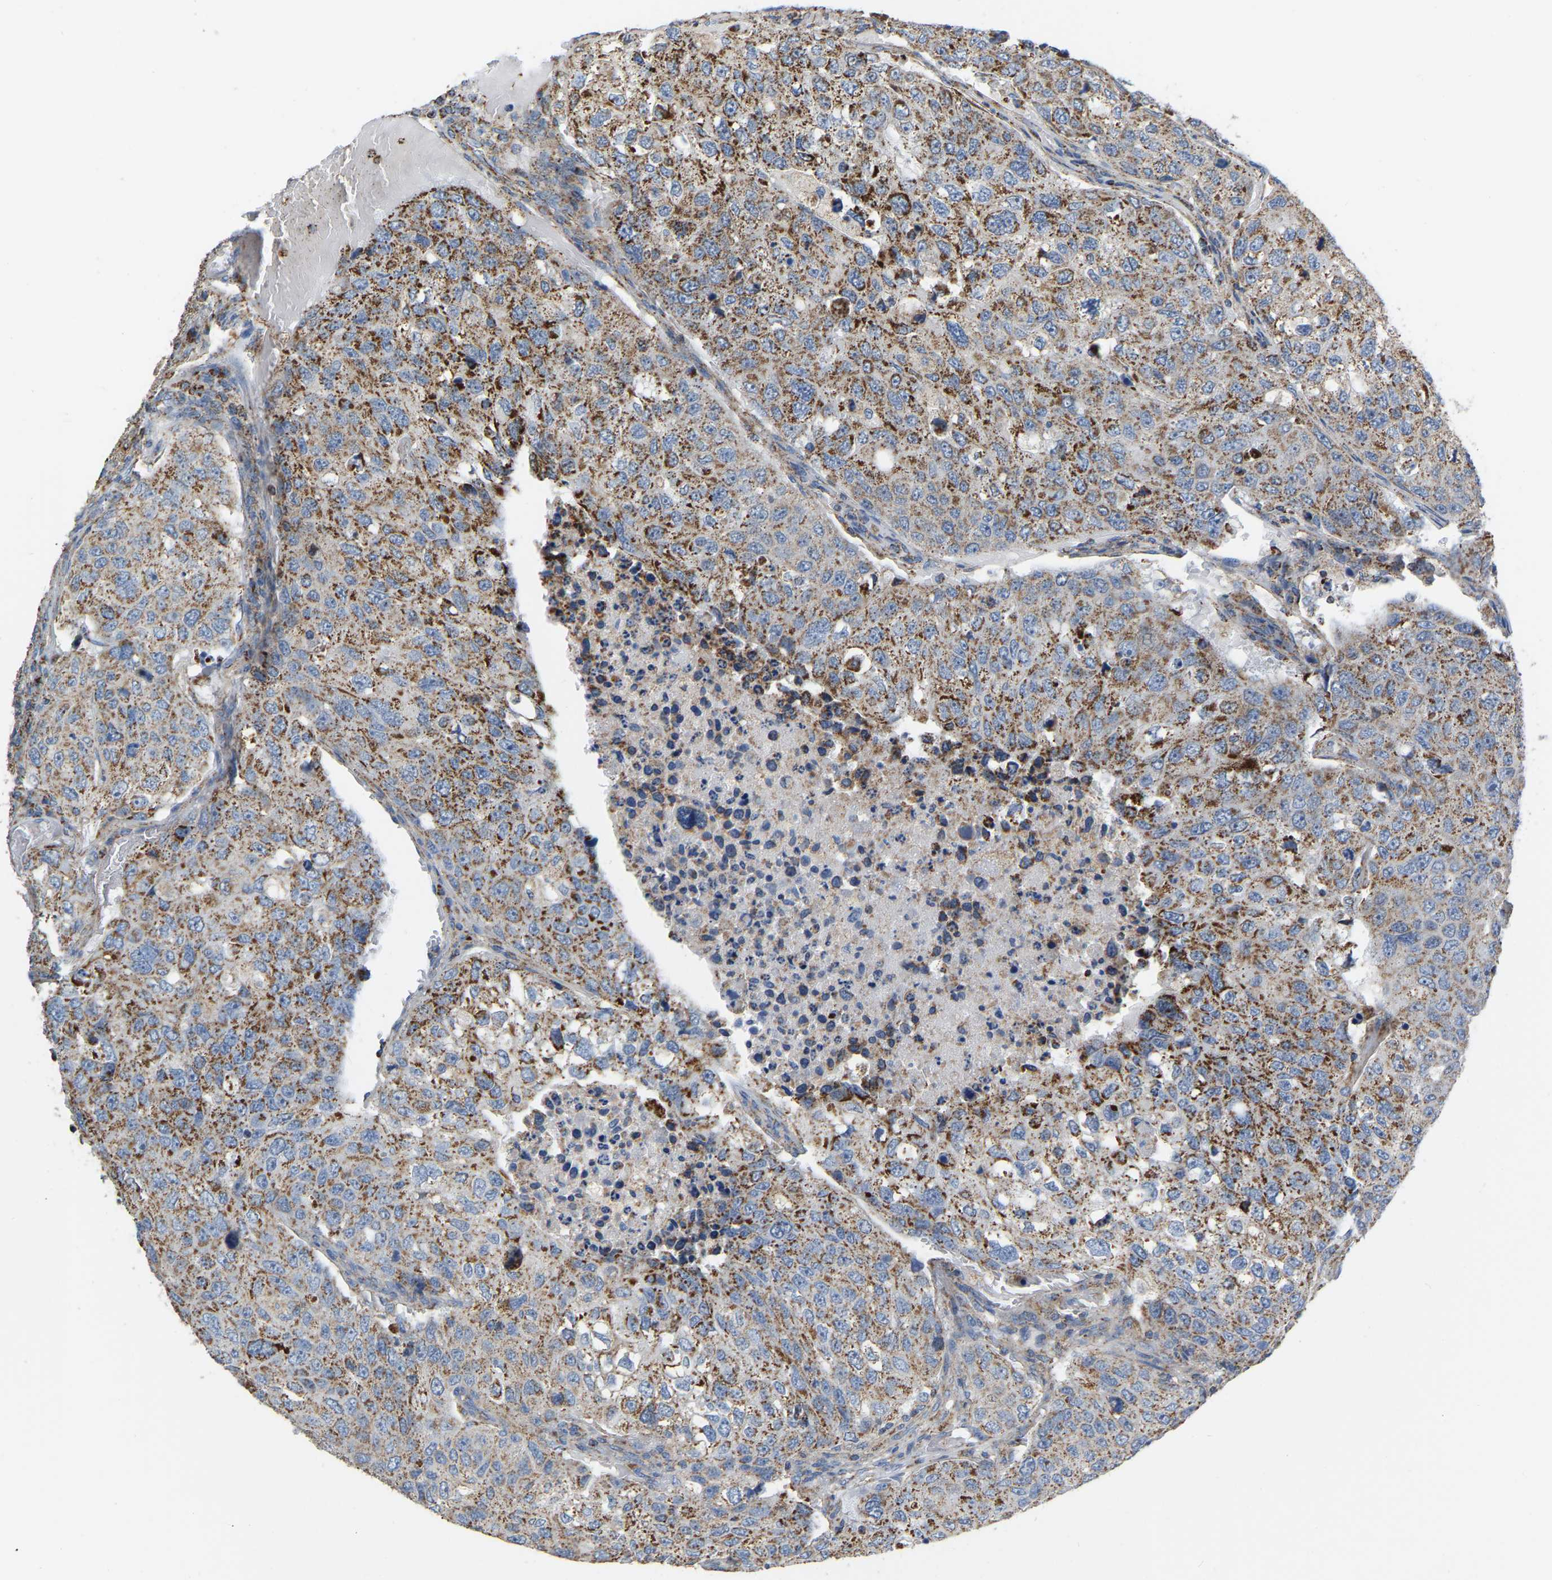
{"staining": {"intensity": "moderate", "quantity": ">75%", "location": "cytoplasmic/membranous"}, "tissue": "urothelial cancer", "cell_type": "Tumor cells", "image_type": "cancer", "snomed": [{"axis": "morphology", "description": "Urothelial carcinoma, High grade"}, {"axis": "topography", "description": "Lymph node"}, {"axis": "topography", "description": "Urinary bladder"}], "caption": "Protein expression analysis of urothelial cancer exhibits moderate cytoplasmic/membranous expression in about >75% of tumor cells.", "gene": "CBLB", "patient": {"sex": "male", "age": 51}}